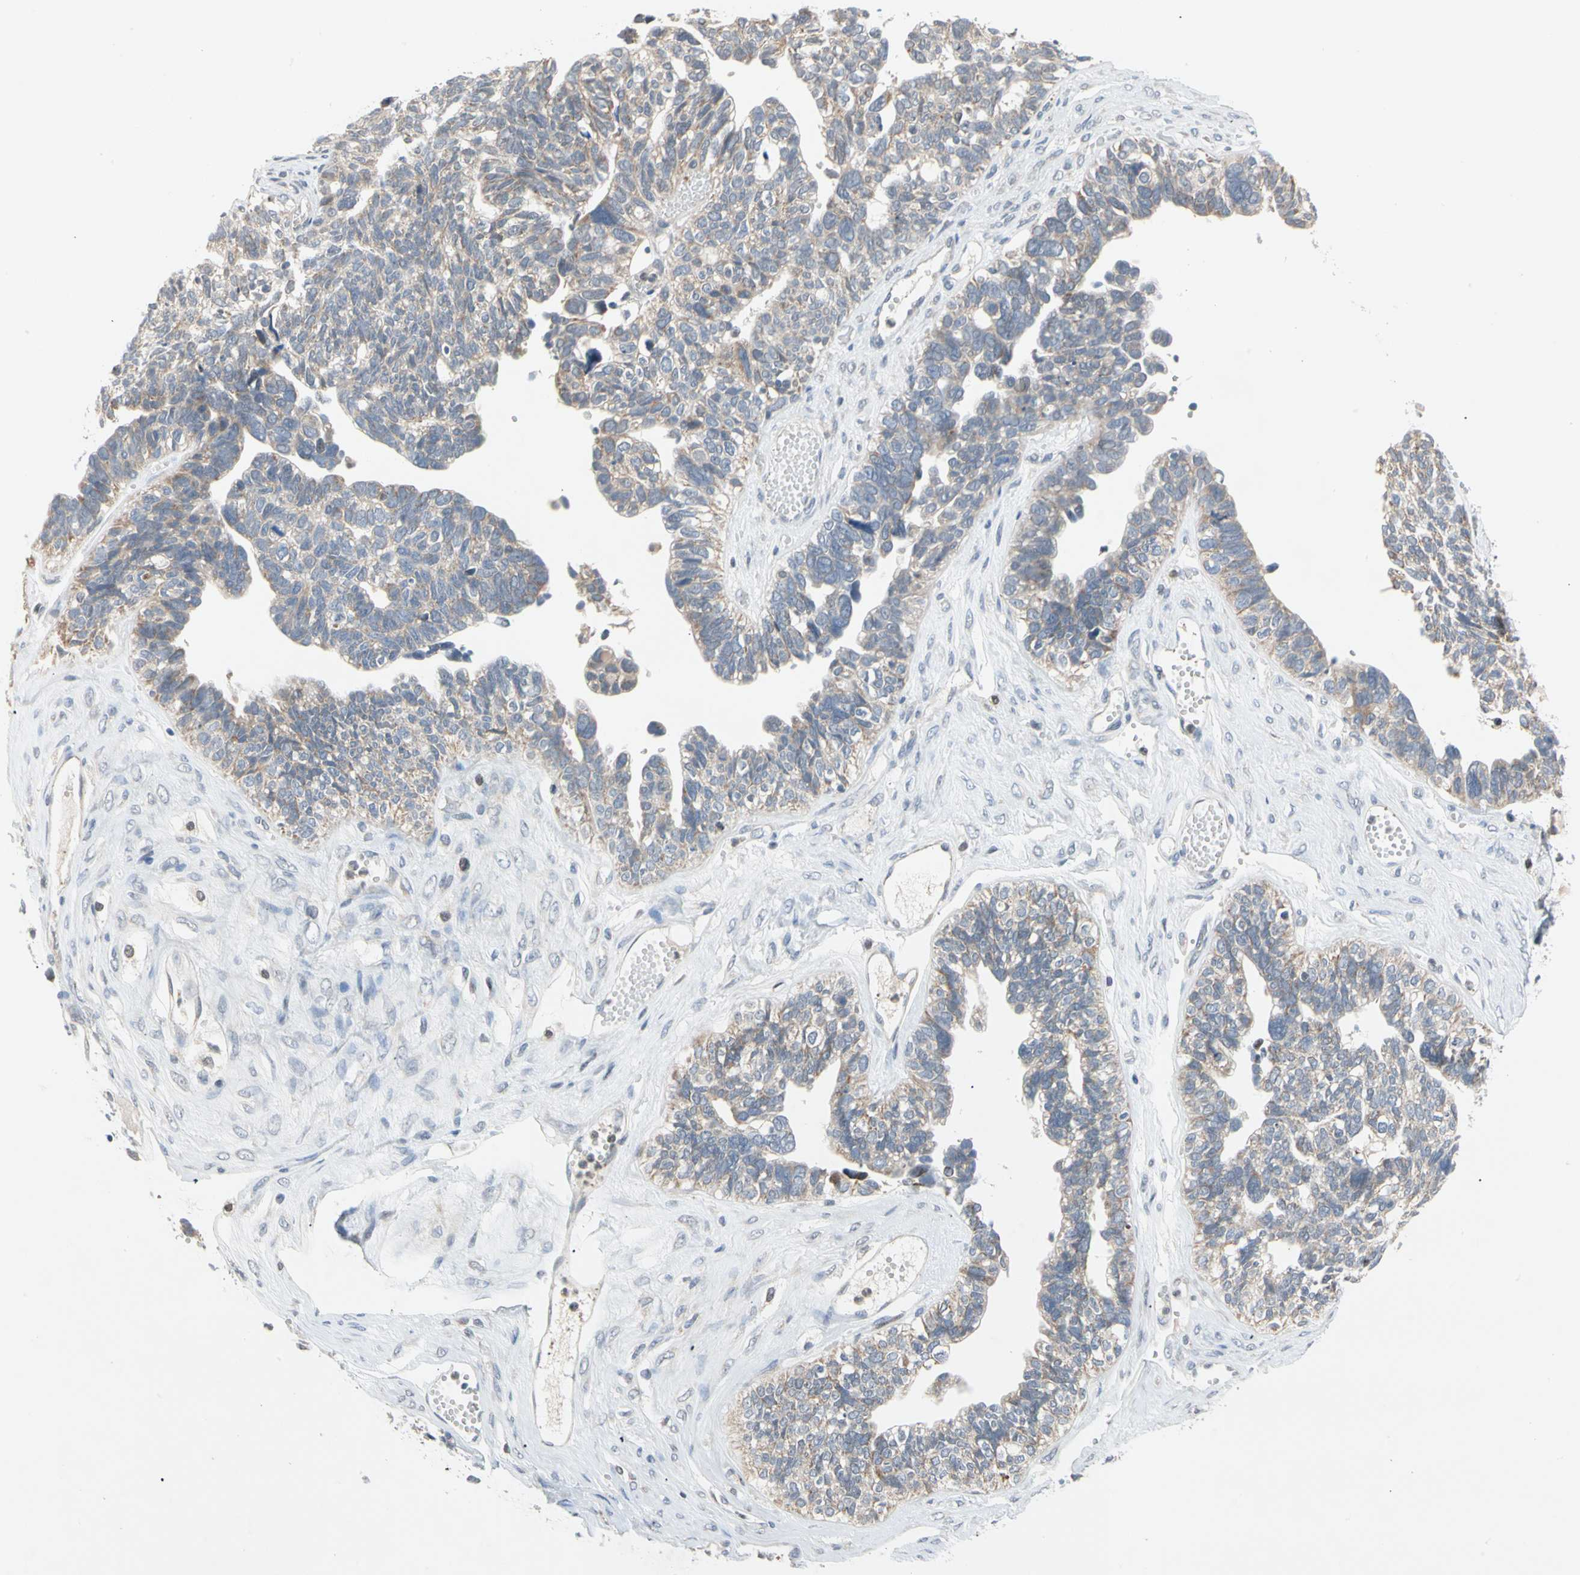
{"staining": {"intensity": "weak", "quantity": ">75%", "location": "cytoplasmic/membranous"}, "tissue": "ovarian cancer", "cell_type": "Tumor cells", "image_type": "cancer", "snomed": [{"axis": "morphology", "description": "Cystadenocarcinoma, serous, NOS"}, {"axis": "topography", "description": "Ovary"}], "caption": "Protein analysis of ovarian cancer (serous cystadenocarcinoma) tissue exhibits weak cytoplasmic/membranous positivity in about >75% of tumor cells. (DAB IHC, brown staining for protein, blue staining for nuclei).", "gene": "MARK1", "patient": {"sex": "female", "age": 79}}